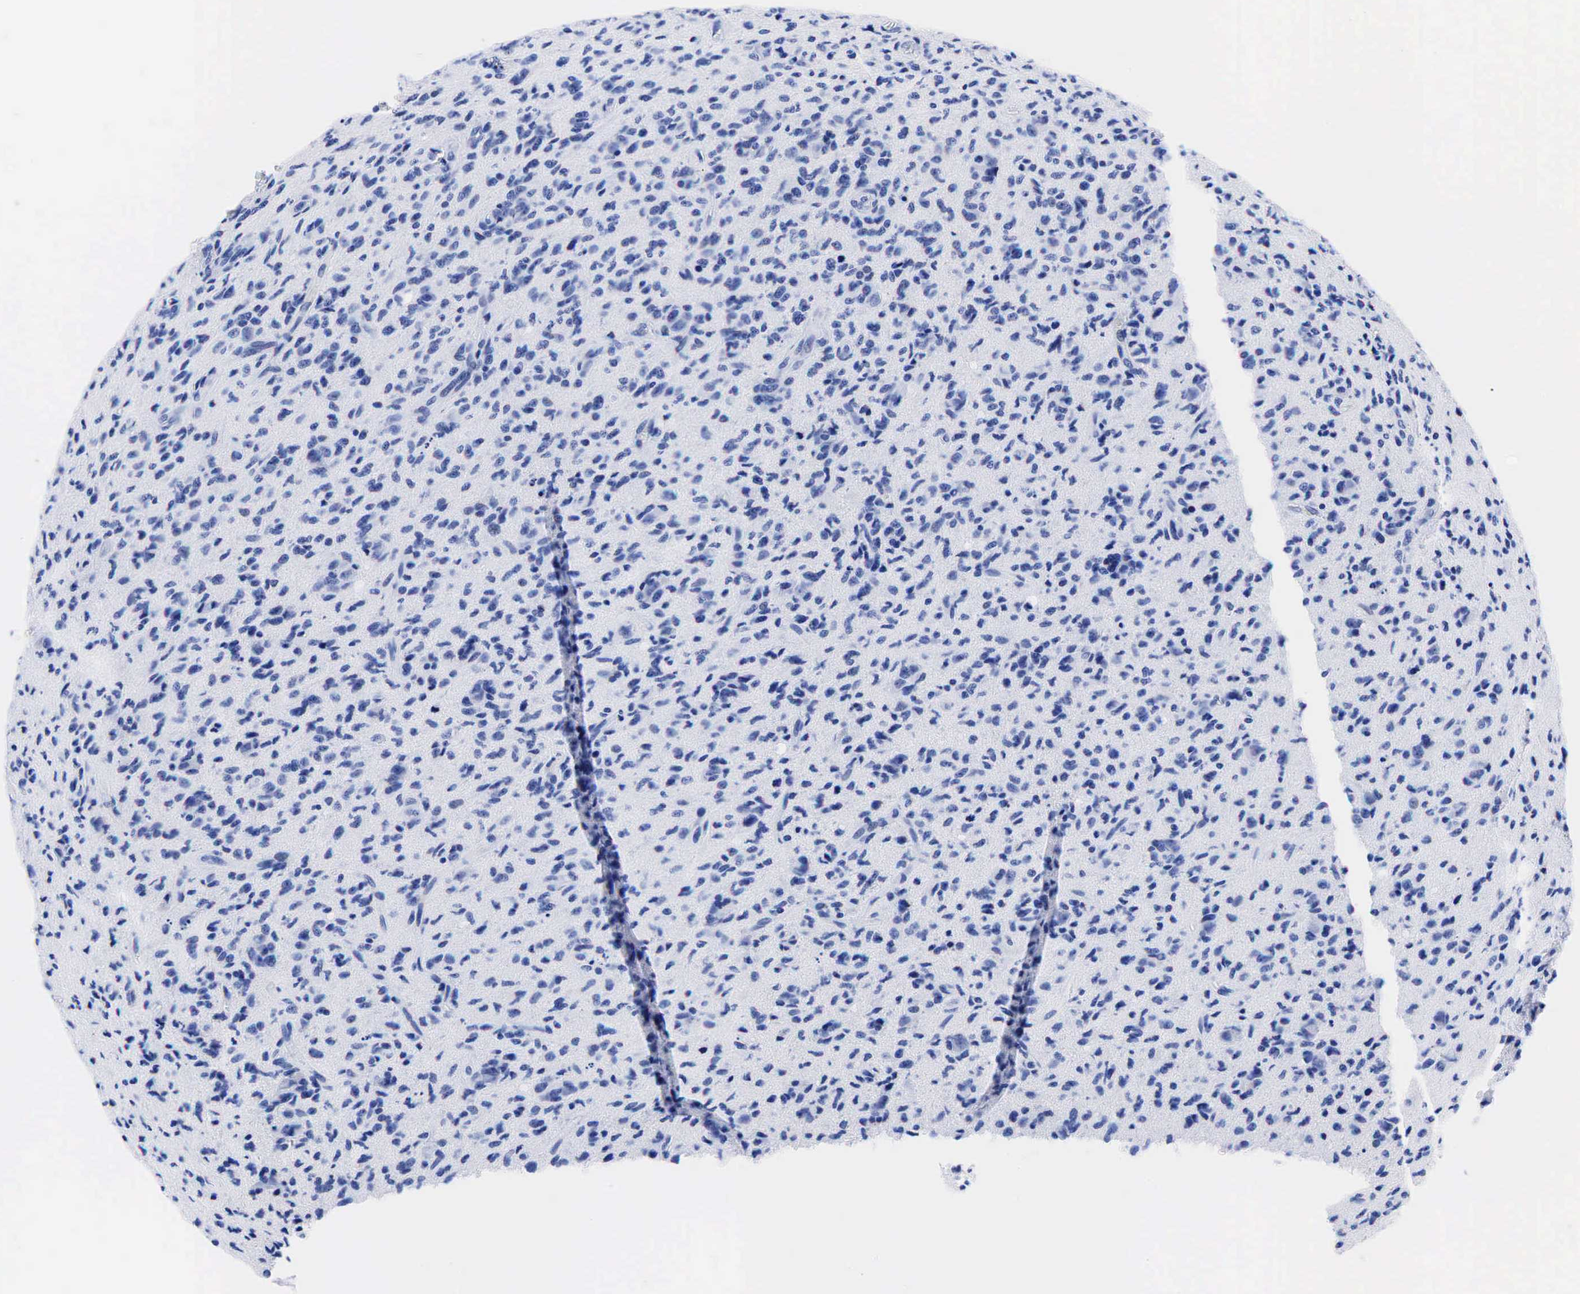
{"staining": {"intensity": "negative", "quantity": "none", "location": "none"}, "tissue": "glioma", "cell_type": "Tumor cells", "image_type": "cancer", "snomed": [{"axis": "morphology", "description": "Glioma, malignant, High grade"}, {"axis": "topography", "description": "Brain"}], "caption": "Malignant high-grade glioma stained for a protein using immunohistochemistry (IHC) reveals no staining tumor cells.", "gene": "KRT18", "patient": {"sex": "male", "age": 36}}